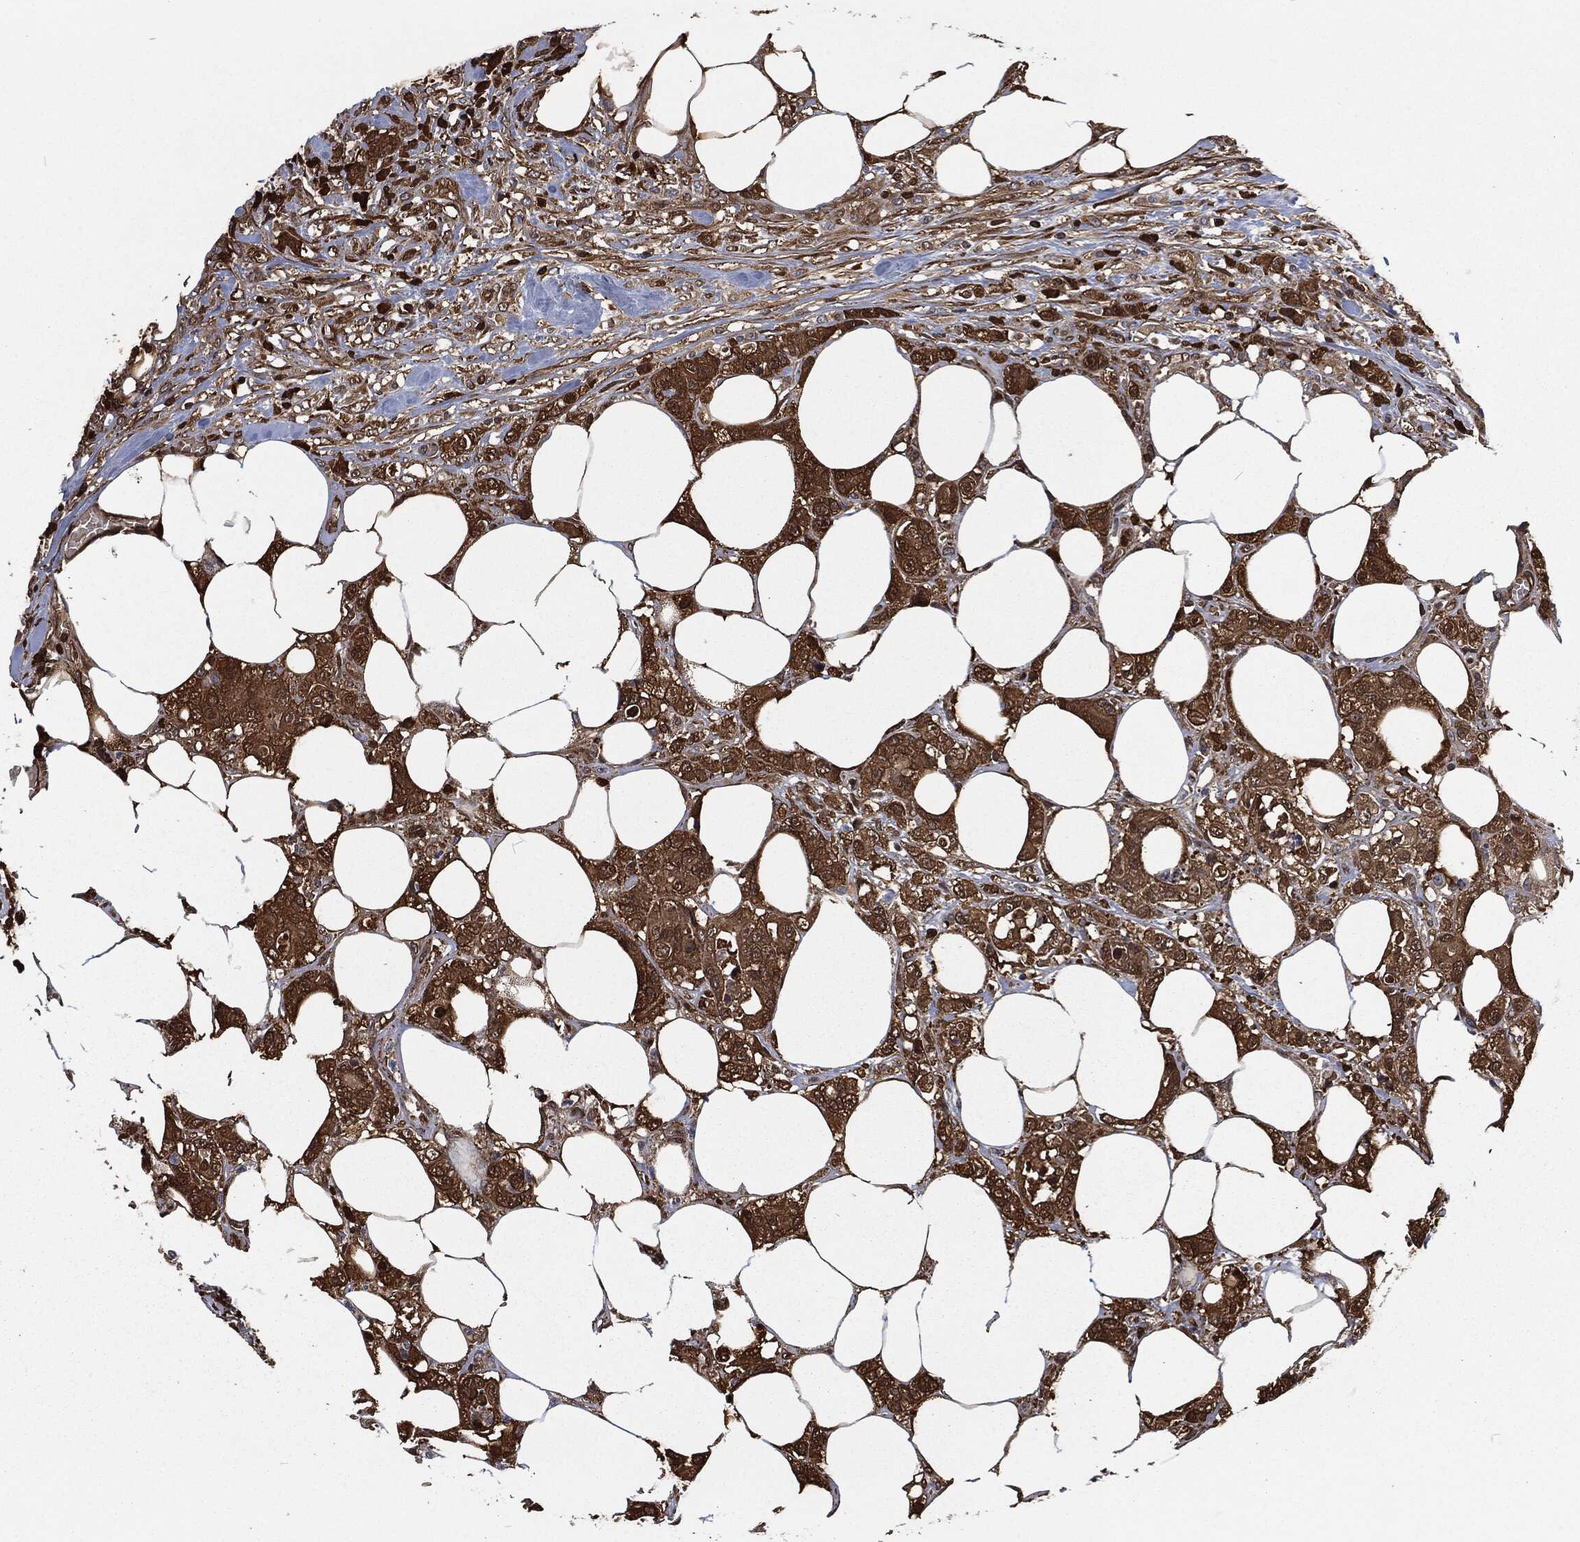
{"staining": {"intensity": "strong", "quantity": ">75%", "location": "cytoplasmic/membranous"}, "tissue": "colorectal cancer", "cell_type": "Tumor cells", "image_type": "cancer", "snomed": [{"axis": "morphology", "description": "Adenocarcinoma, NOS"}, {"axis": "topography", "description": "Colon"}], "caption": "Immunohistochemistry micrograph of neoplastic tissue: human adenocarcinoma (colorectal) stained using immunohistochemistry shows high levels of strong protein expression localized specifically in the cytoplasmic/membranous of tumor cells, appearing as a cytoplasmic/membranous brown color.", "gene": "PRDX4", "patient": {"sex": "female", "age": 48}}